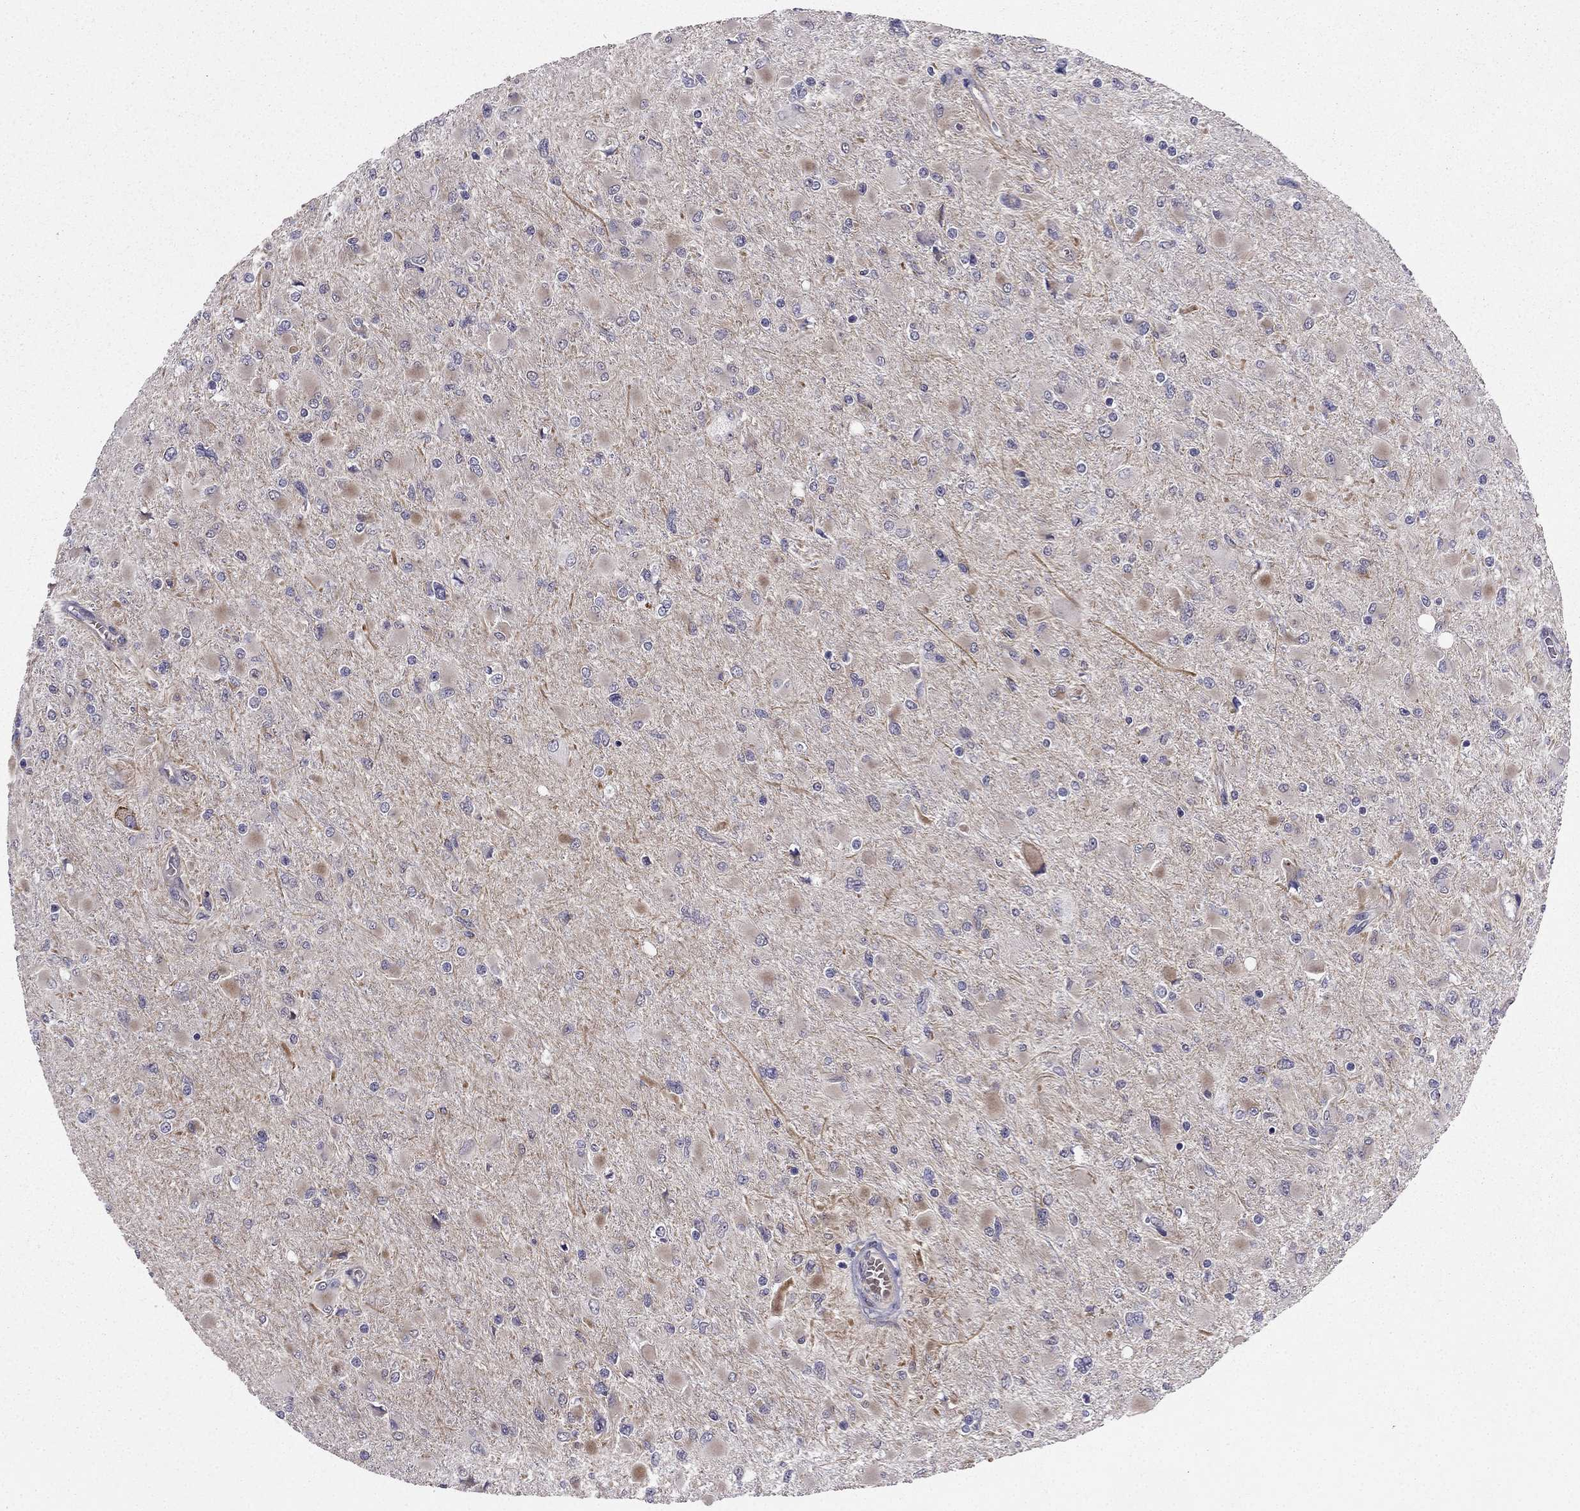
{"staining": {"intensity": "negative", "quantity": "none", "location": "none"}, "tissue": "glioma", "cell_type": "Tumor cells", "image_type": "cancer", "snomed": [{"axis": "morphology", "description": "Glioma, malignant, High grade"}, {"axis": "topography", "description": "Cerebral cortex"}], "caption": "DAB immunohistochemical staining of glioma demonstrates no significant expression in tumor cells. (Stains: DAB (3,3'-diaminobenzidine) immunohistochemistry with hematoxylin counter stain, Microscopy: brightfield microscopy at high magnification).", "gene": "ARHGEF28", "patient": {"sex": "female", "age": 36}}